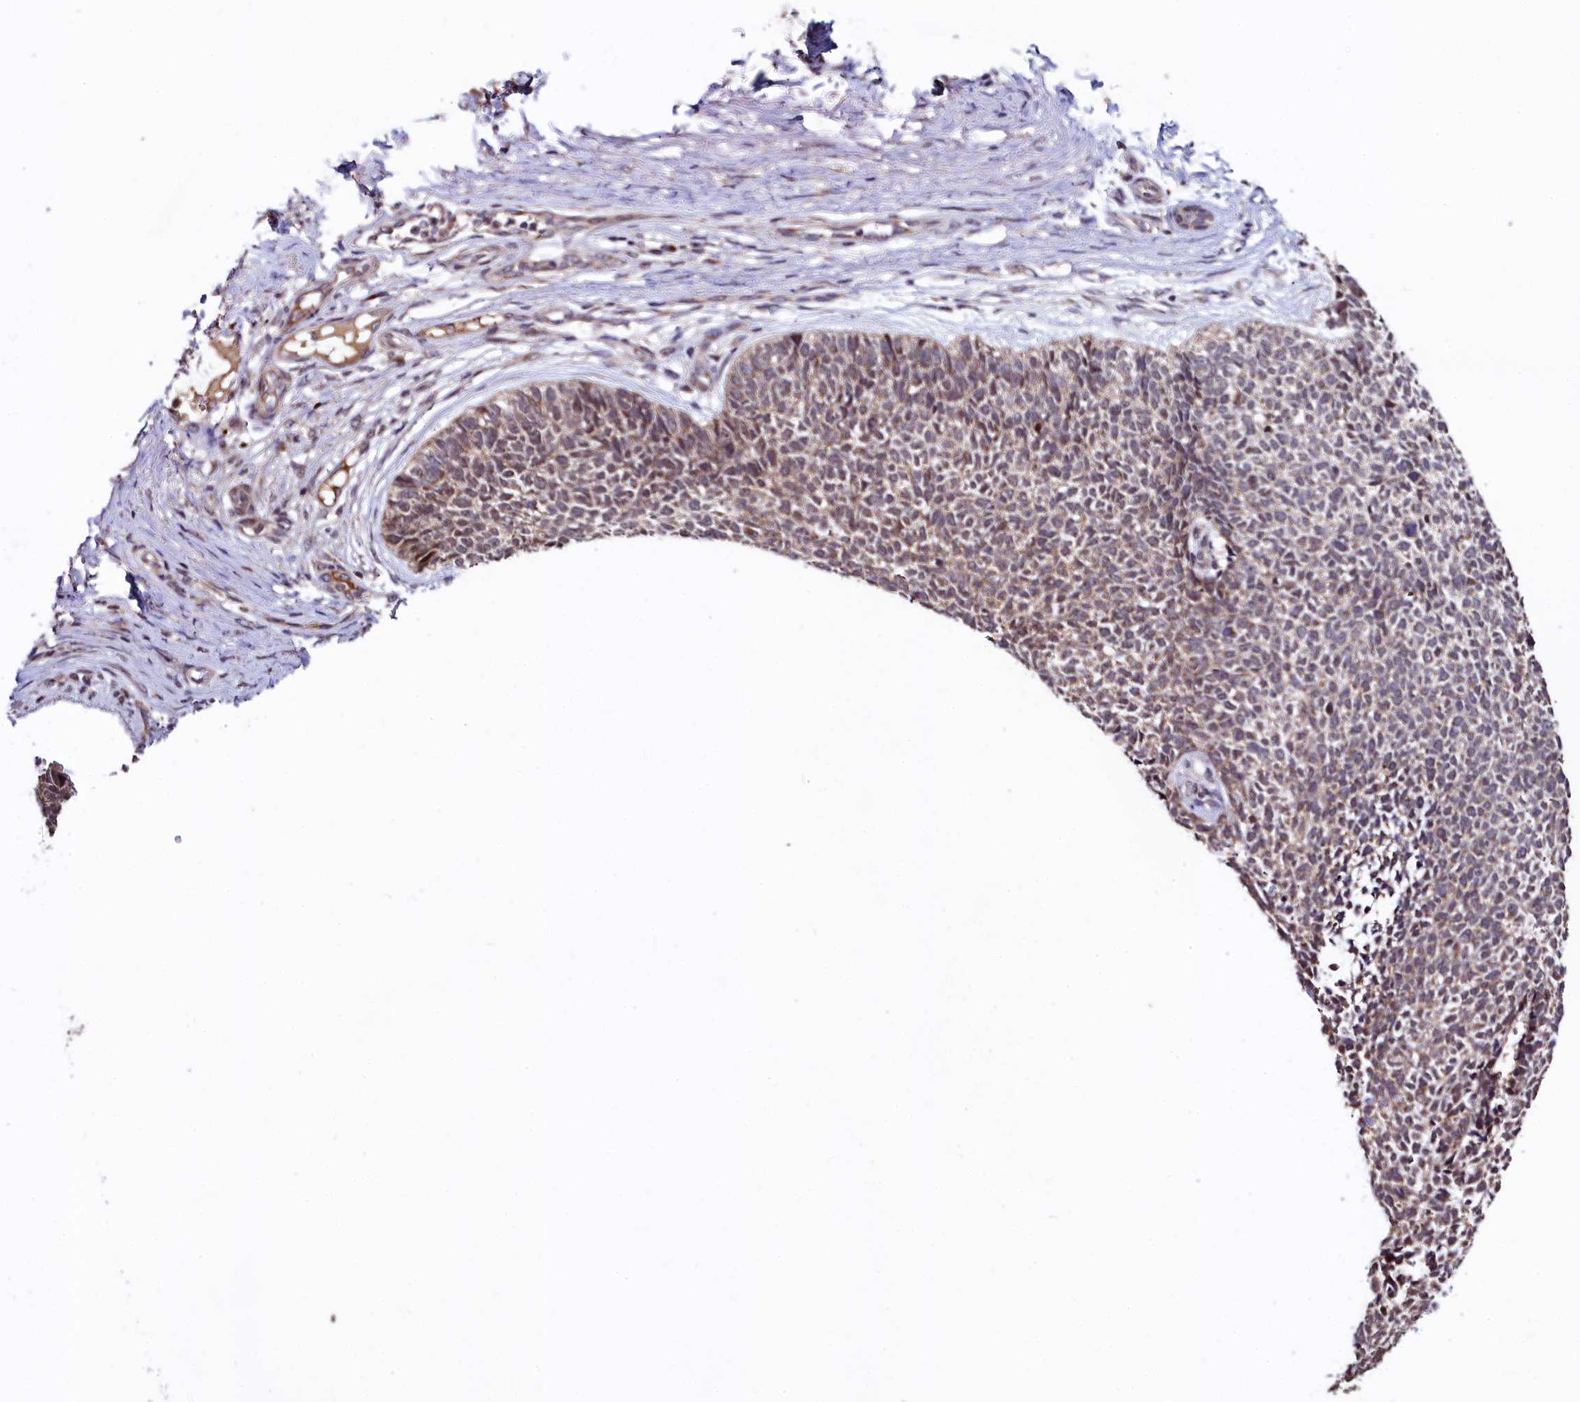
{"staining": {"intensity": "moderate", "quantity": ">75%", "location": "cytoplasmic/membranous"}, "tissue": "skin cancer", "cell_type": "Tumor cells", "image_type": "cancer", "snomed": [{"axis": "morphology", "description": "Basal cell carcinoma"}, {"axis": "topography", "description": "Skin"}], "caption": "This photomicrograph displays immunohistochemistry staining of human skin cancer, with medium moderate cytoplasmic/membranous expression in approximately >75% of tumor cells.", "gene": "SEC24C", "patient": {"sex": "female", "age": 84}}